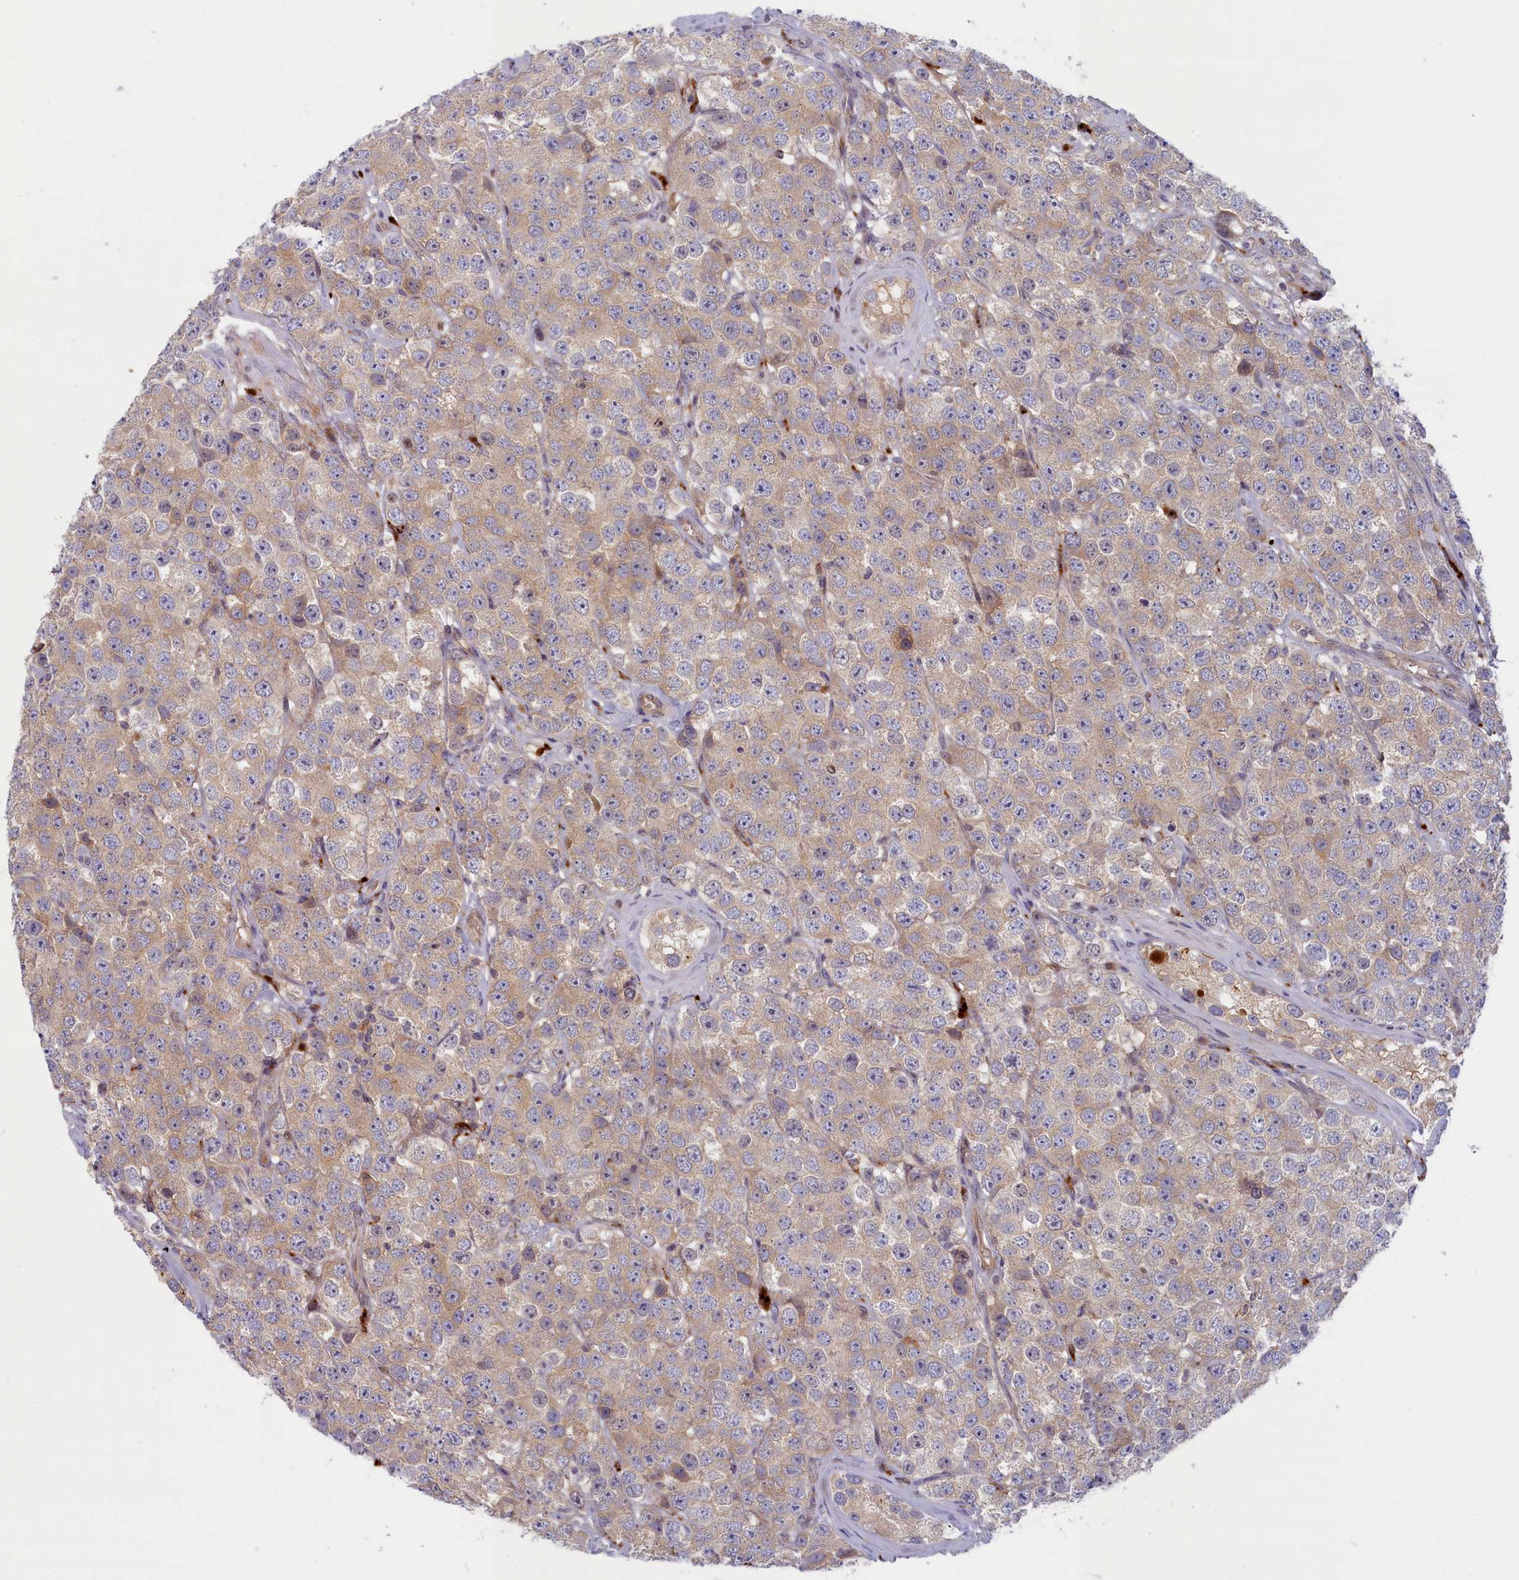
{"staining": {"intensity": "weak", "quantity": ">75%", "location": "cytoplasmic/membranous"}, "tissue": "testis cancer", "cell_type": "Tumor cells", "image_type": "cancer", "snomed": [{"axis": "morphology", "description": "Seminoma, NOS"}, {"axis": "topography", "description": "Testis"}], "caption": "An image showing weak cytoplasmic/membranous staining in approximately >75% of tumor cells in testis cancer (seminoma), as visualized by brown immunohistochemical staining.", "gene": "FCSK", "patient": {"sex": "male", "age": 28}}